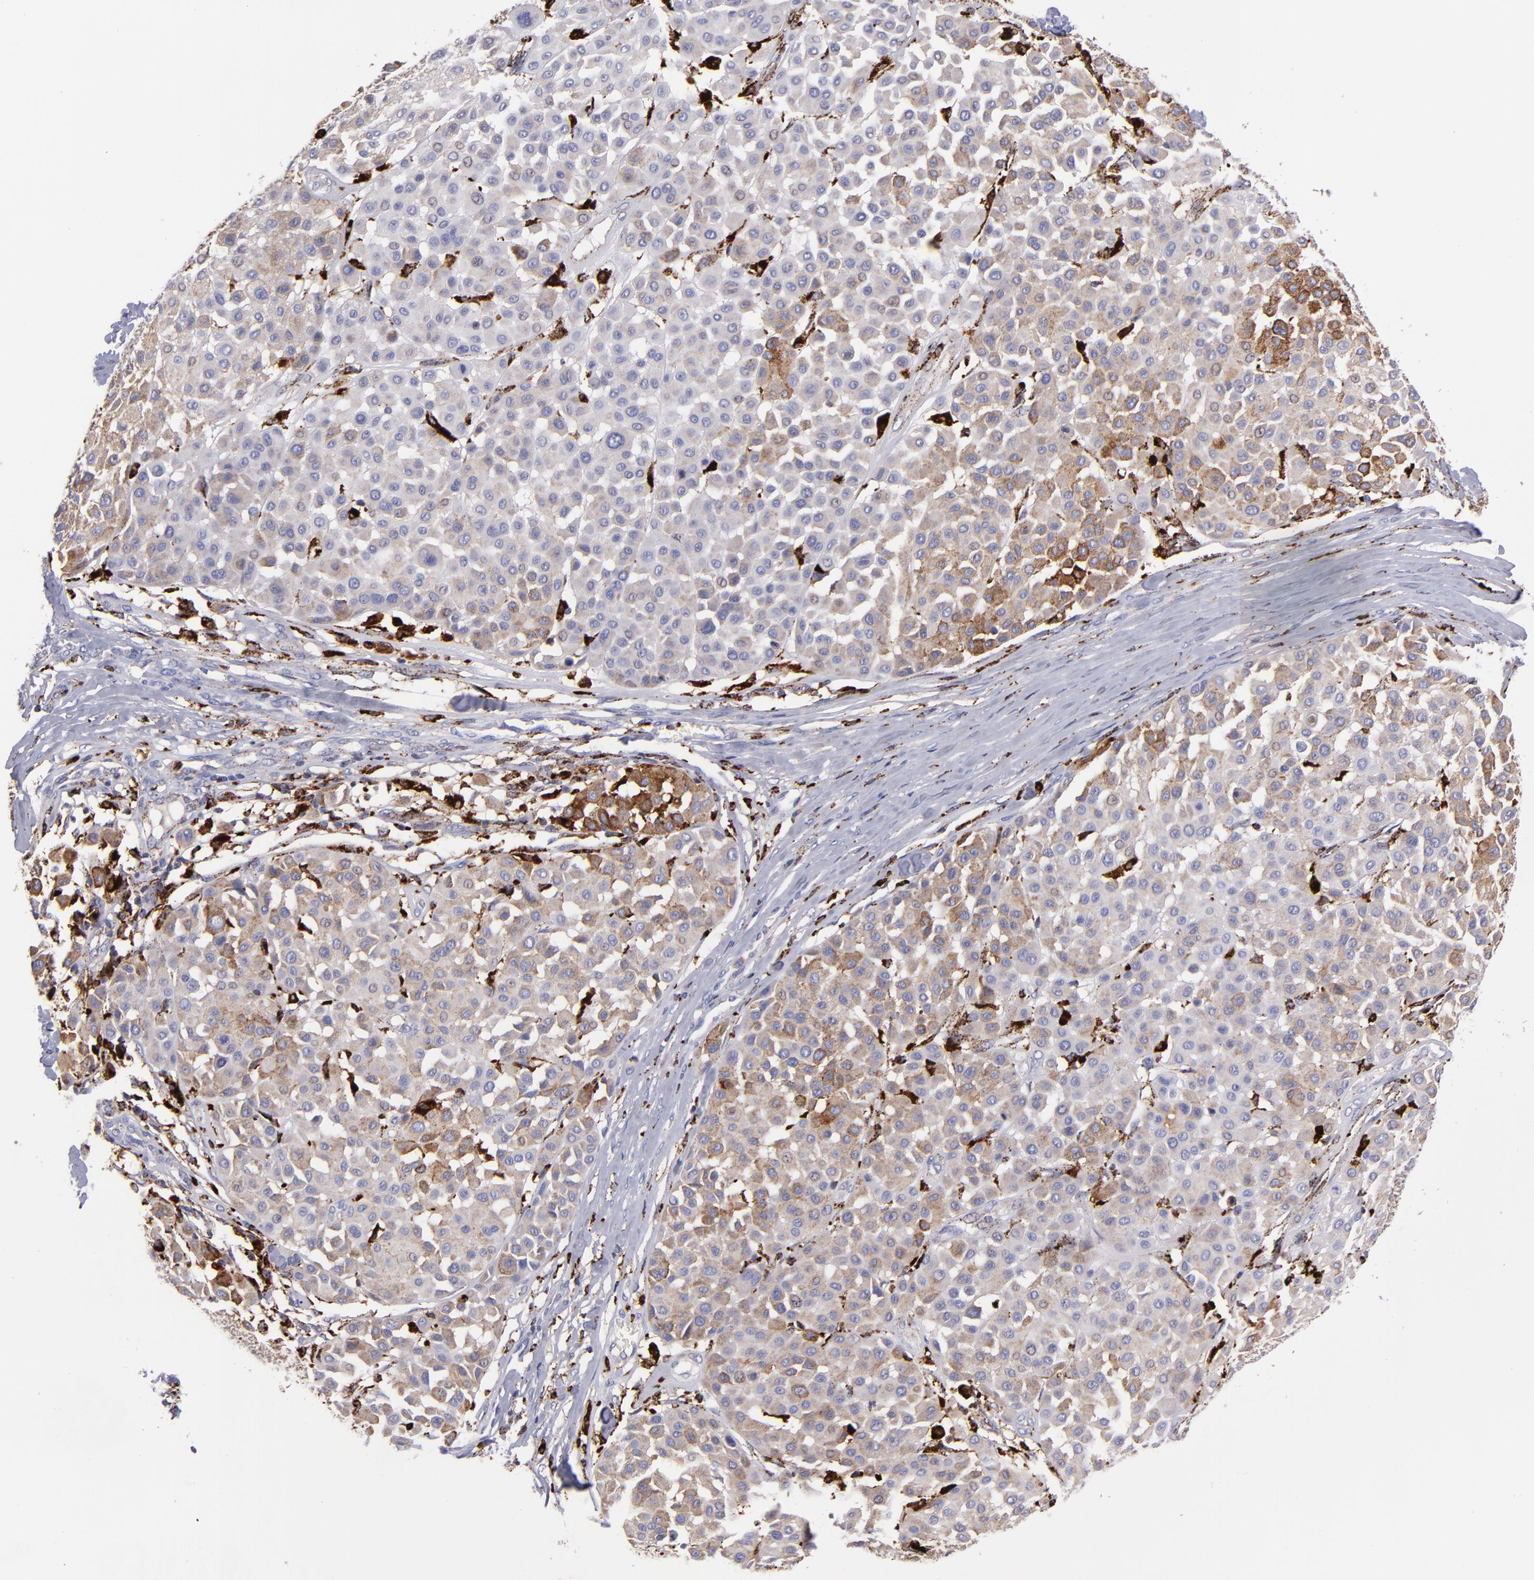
{"staining": {"intensity": "moderate", "quantity": ">75%", "location": "cytoplasmic/membranous"}, "tissue": "melanoma", "cell_type": "Tumor cells", "image_type": "cancer", "snomed": [{"axis": "morphology", "description": "Malignant melanoma, Metastatic site"}, {"axis": "topography", "description": "Soft tissue"}], "caption": "Tumor cells exhibit medium levels of moderate cytoplasmic/membranous expression in about >75% of cells in melanoma. The staining was performed using DAB (3,3'-diaminobenzidine) to visualize the protein expression in brown, while the nuclei were stained in blue with hematoxylin (Magnification: 20x).", "gene": "CTSS", "patient": {"sex": "male", "age": 41}}